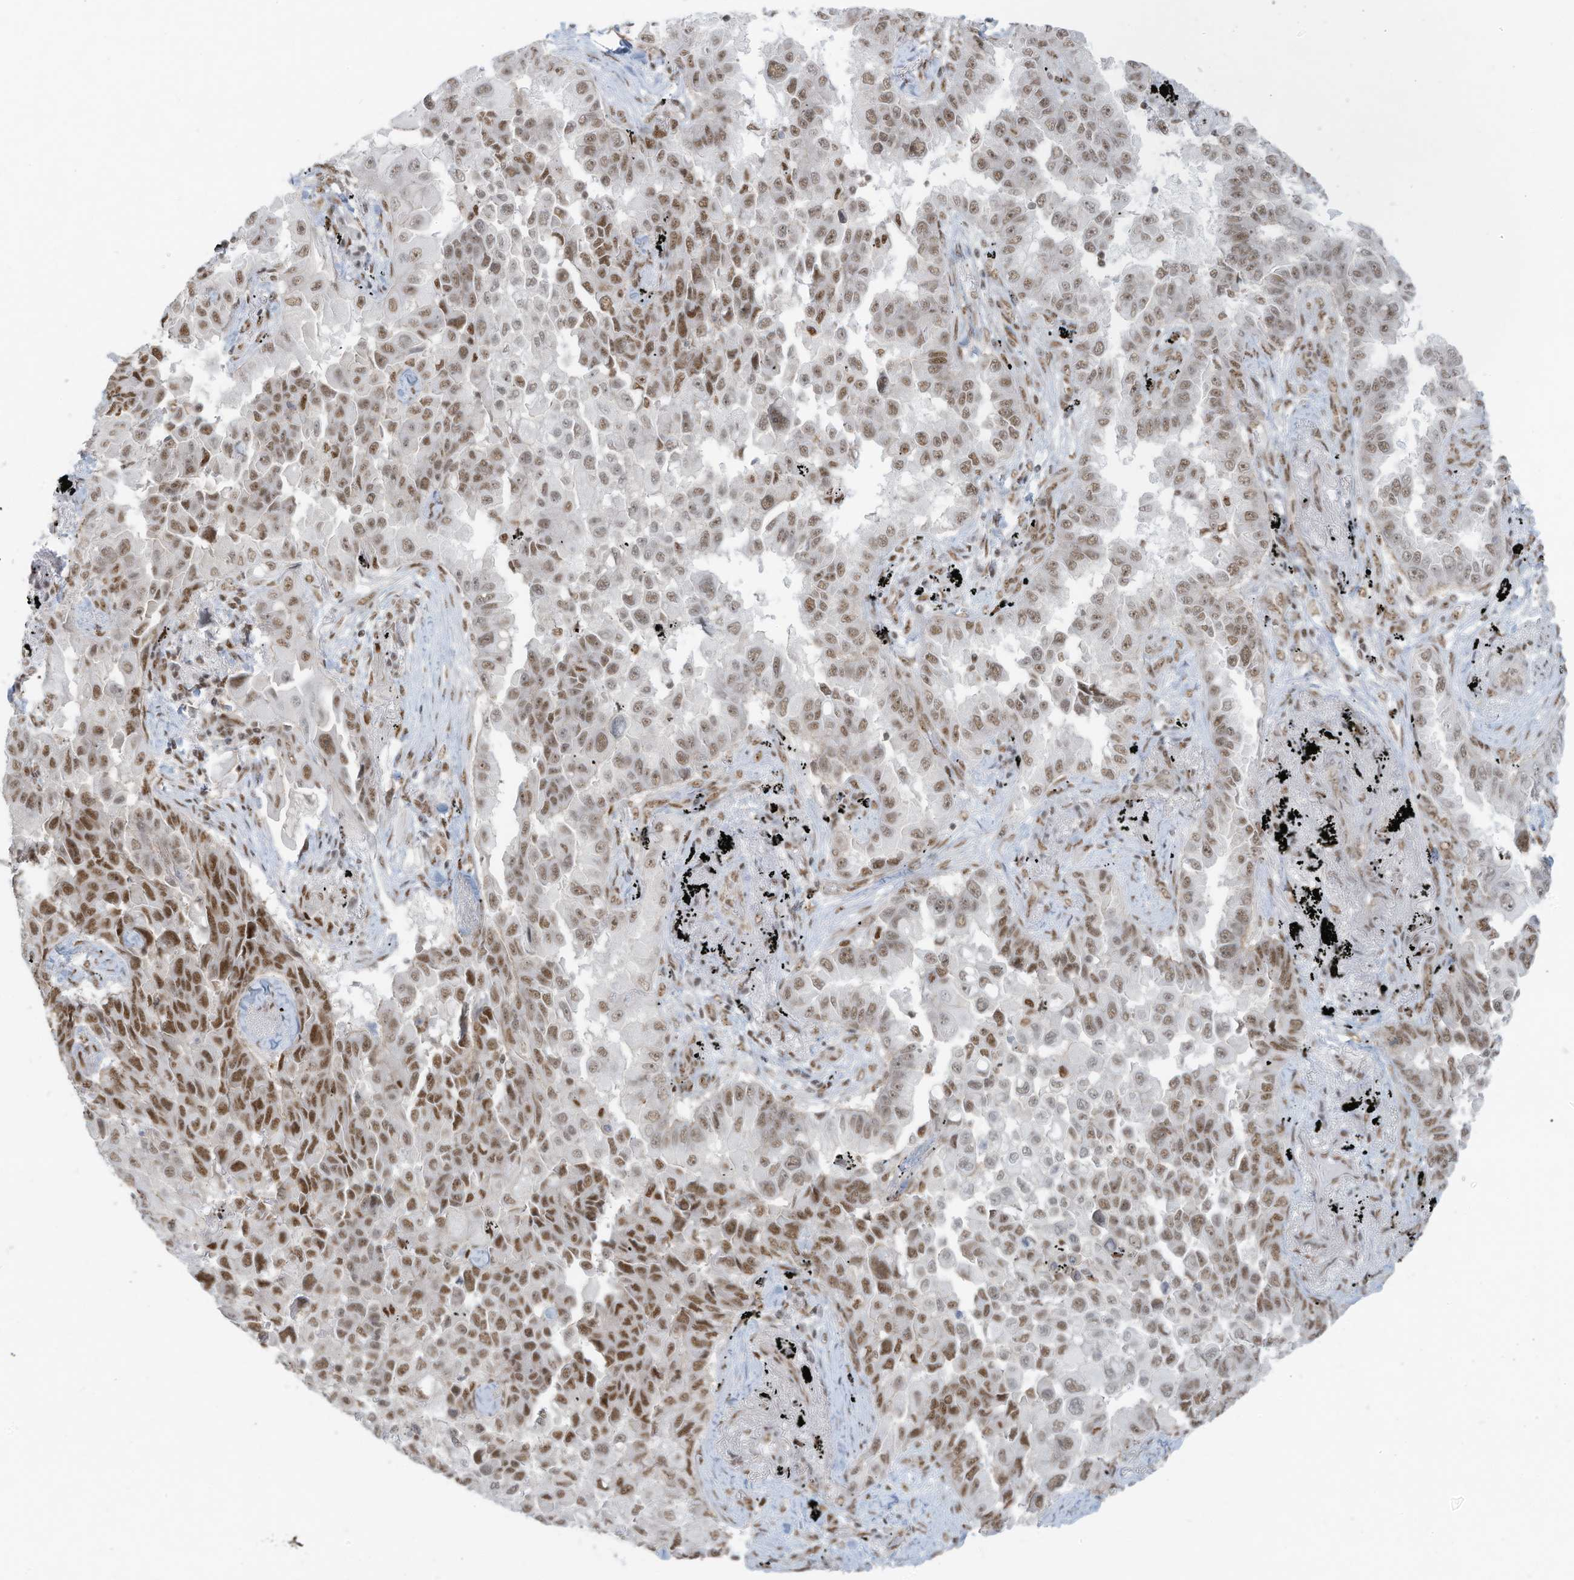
{"staining": {"intensity": "strong", "quantity": "25%-75%", "location": "nuclear"}, "tissue": "lung cancer", "cell_type": "Tumor cells", "image_type": "cancer", "snomed": [{"axis": "morphology", "description": "Adenocarcinoma, NOS"}, {"axis": "topography", "description": "Lung"}], "caption": "This micrograph demonstrates lung cancer stained with immunohistochemistry to label a protein in brown. The nuclear of tumor cells show strong positivity for the protein. Nuclei are counter-stained blue.", "gene": "DBR1", "patient": {"sex": "female", "age": 67}}